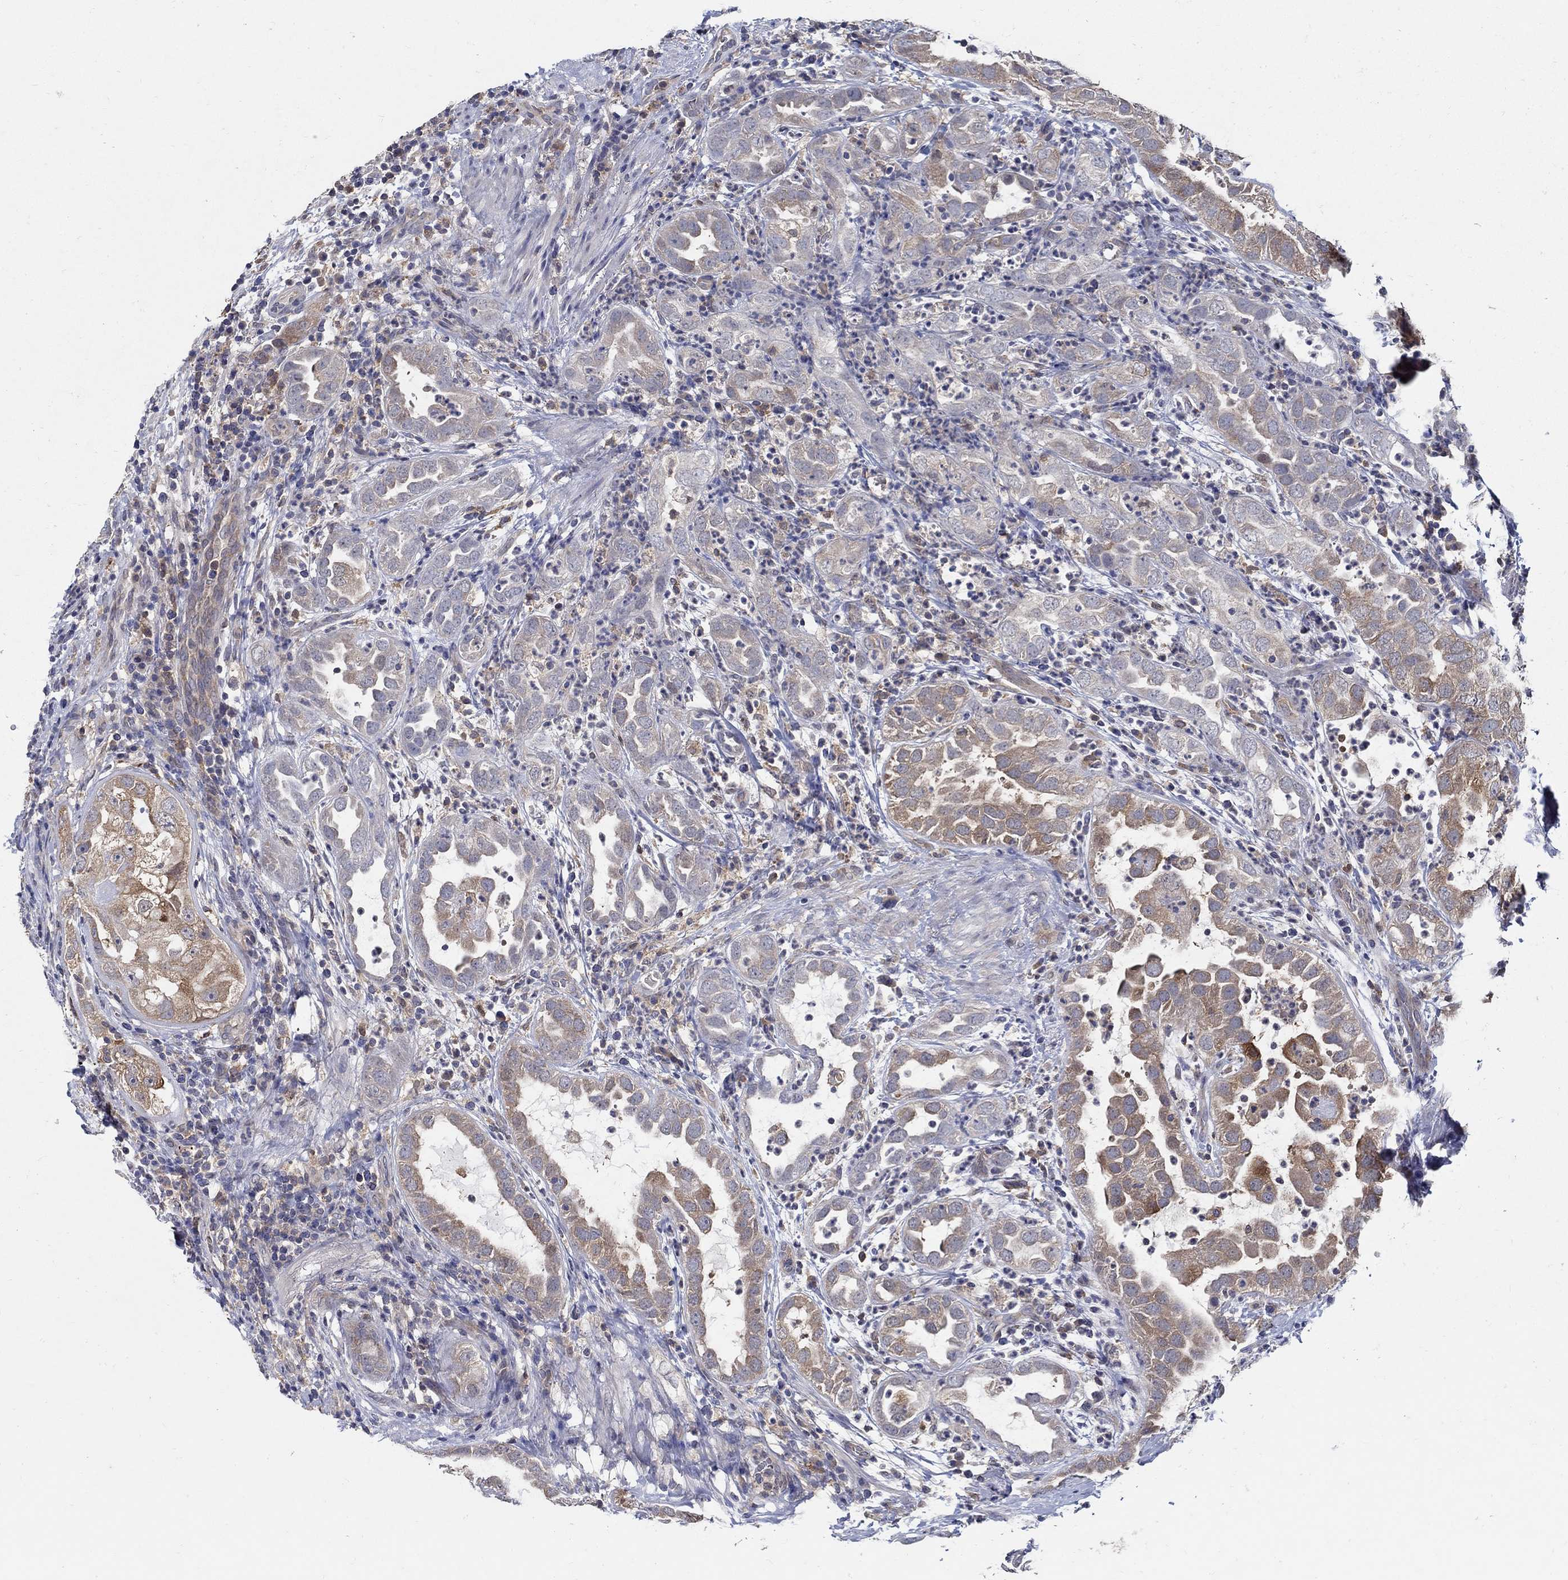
{"staining": {"intensity": "strong", "quantity": "25%-75%", "location": "cytoplasmic/membranous"}, "tissue": "urothelial cancer", "cell_type": "Tumor cells", "image_type": "cancer", "snomed": [{"axis": "morphology", "description": "Urothelial carcinoma, High grade"}, {"axis": "topography", "description": "Urinary bladder"}], "caption": "Immunohistochemical staining of high-grade urothelial carcinoma shows high levels of strong cytoplasmic/membranous positivity in approximately 25%-75% of tumor cells. Nuclei are stained in blue.", "gene": "MTHFR", "patient": {"sex": "female", "age": 41}}